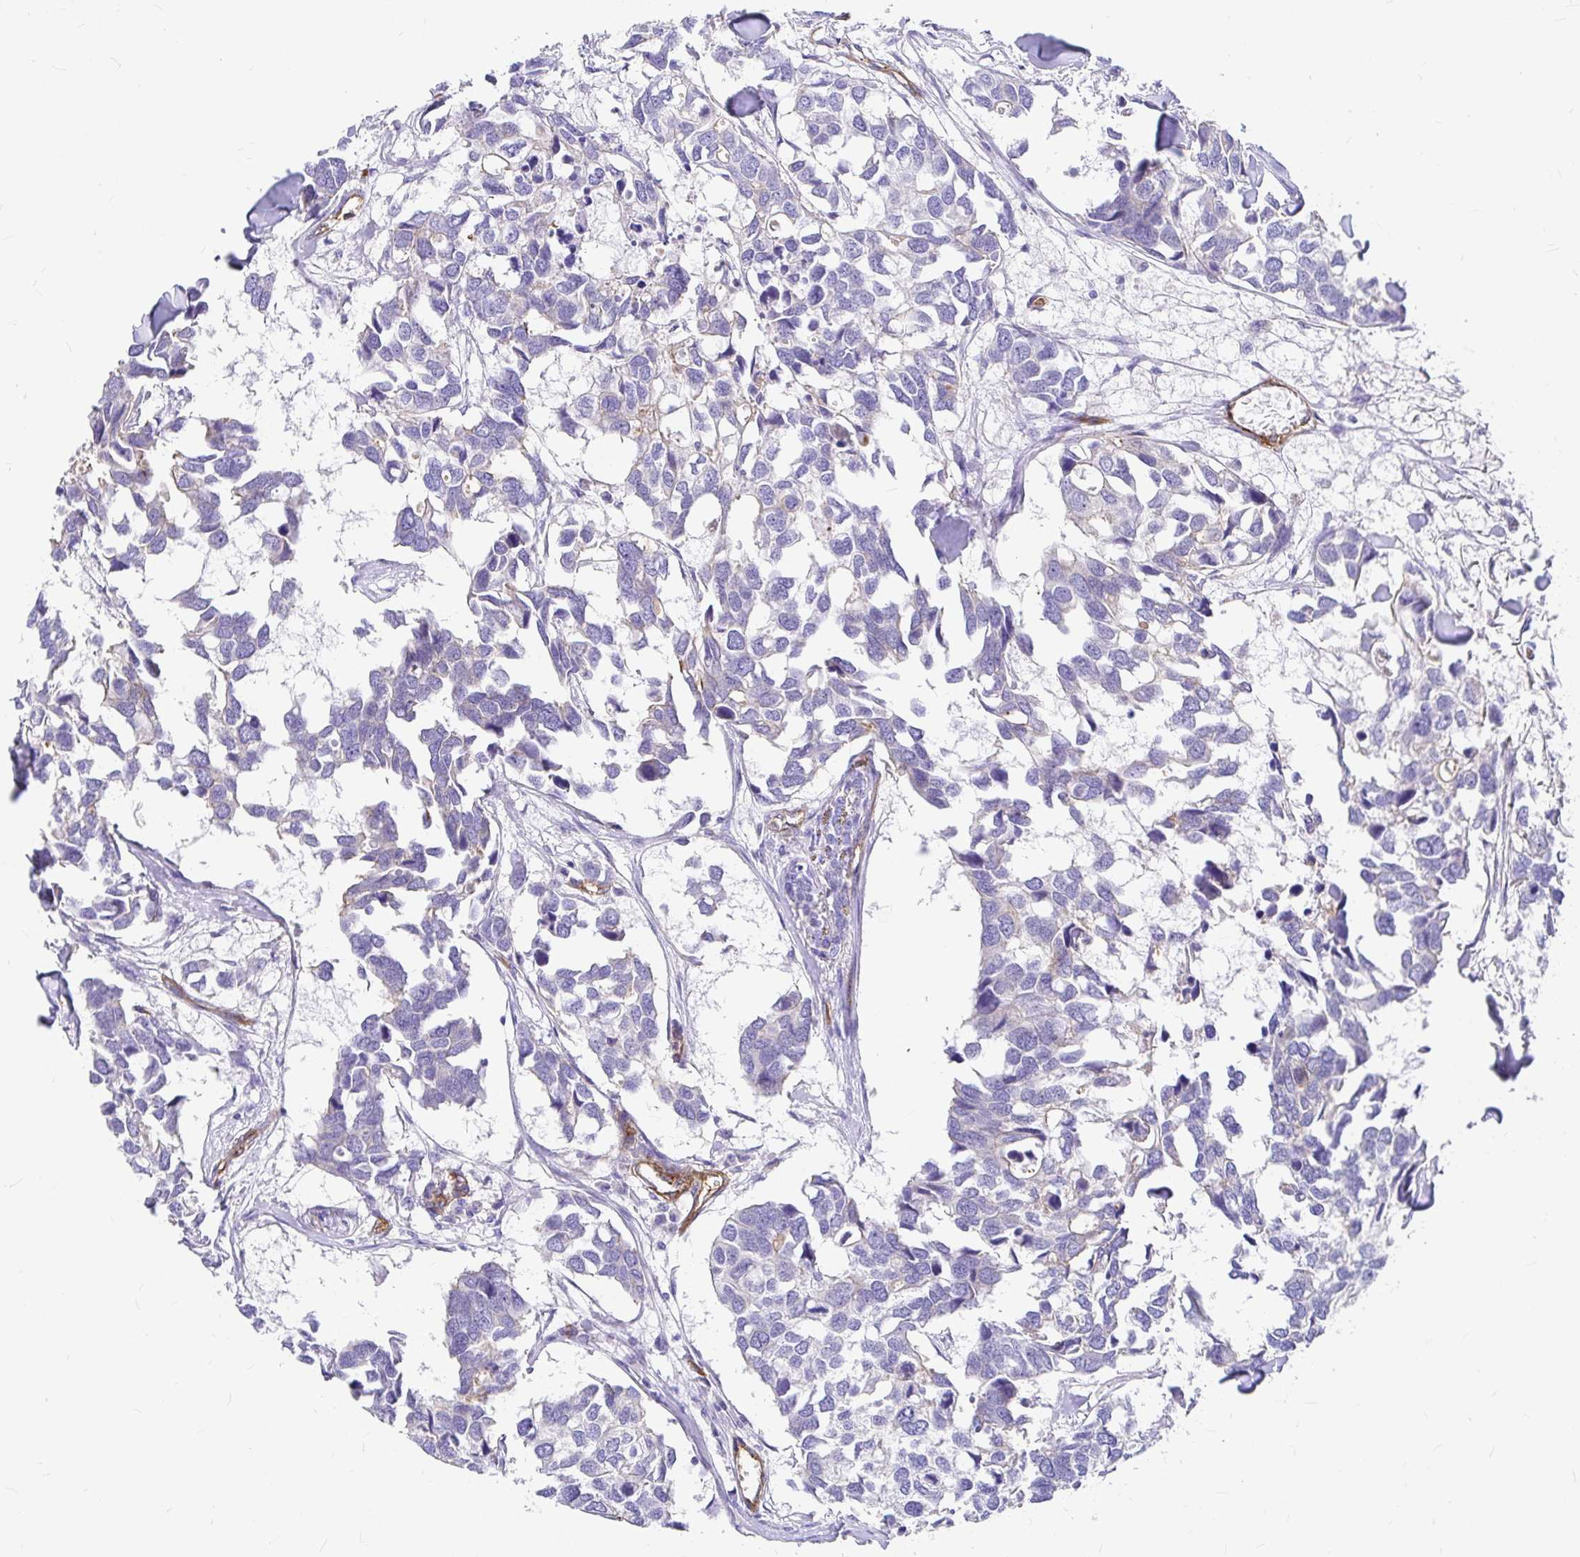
{"staining": {"intensity": "negative", "quantity": "none", "location": "none"}, "tissue": "breast cancer", "cell_type": "Tumor cells", "image_type": "cancer", "snomed": [{"axis": "morphology", "description": "Duct carcinoma"}, {"axis": "topography", "description": "Breast"}], "caption": "Immunohistochemistry (IHC) micrograph of breast infiltrating ductal carcinoma stained for a protein (brown), which reveals no positivity in tumor cells. (Immunohistochemistry (IHC), brightfield microscopy, high magnification).", "gene": "MYO1B", "patient": {"sex": "female", "age": 83}}